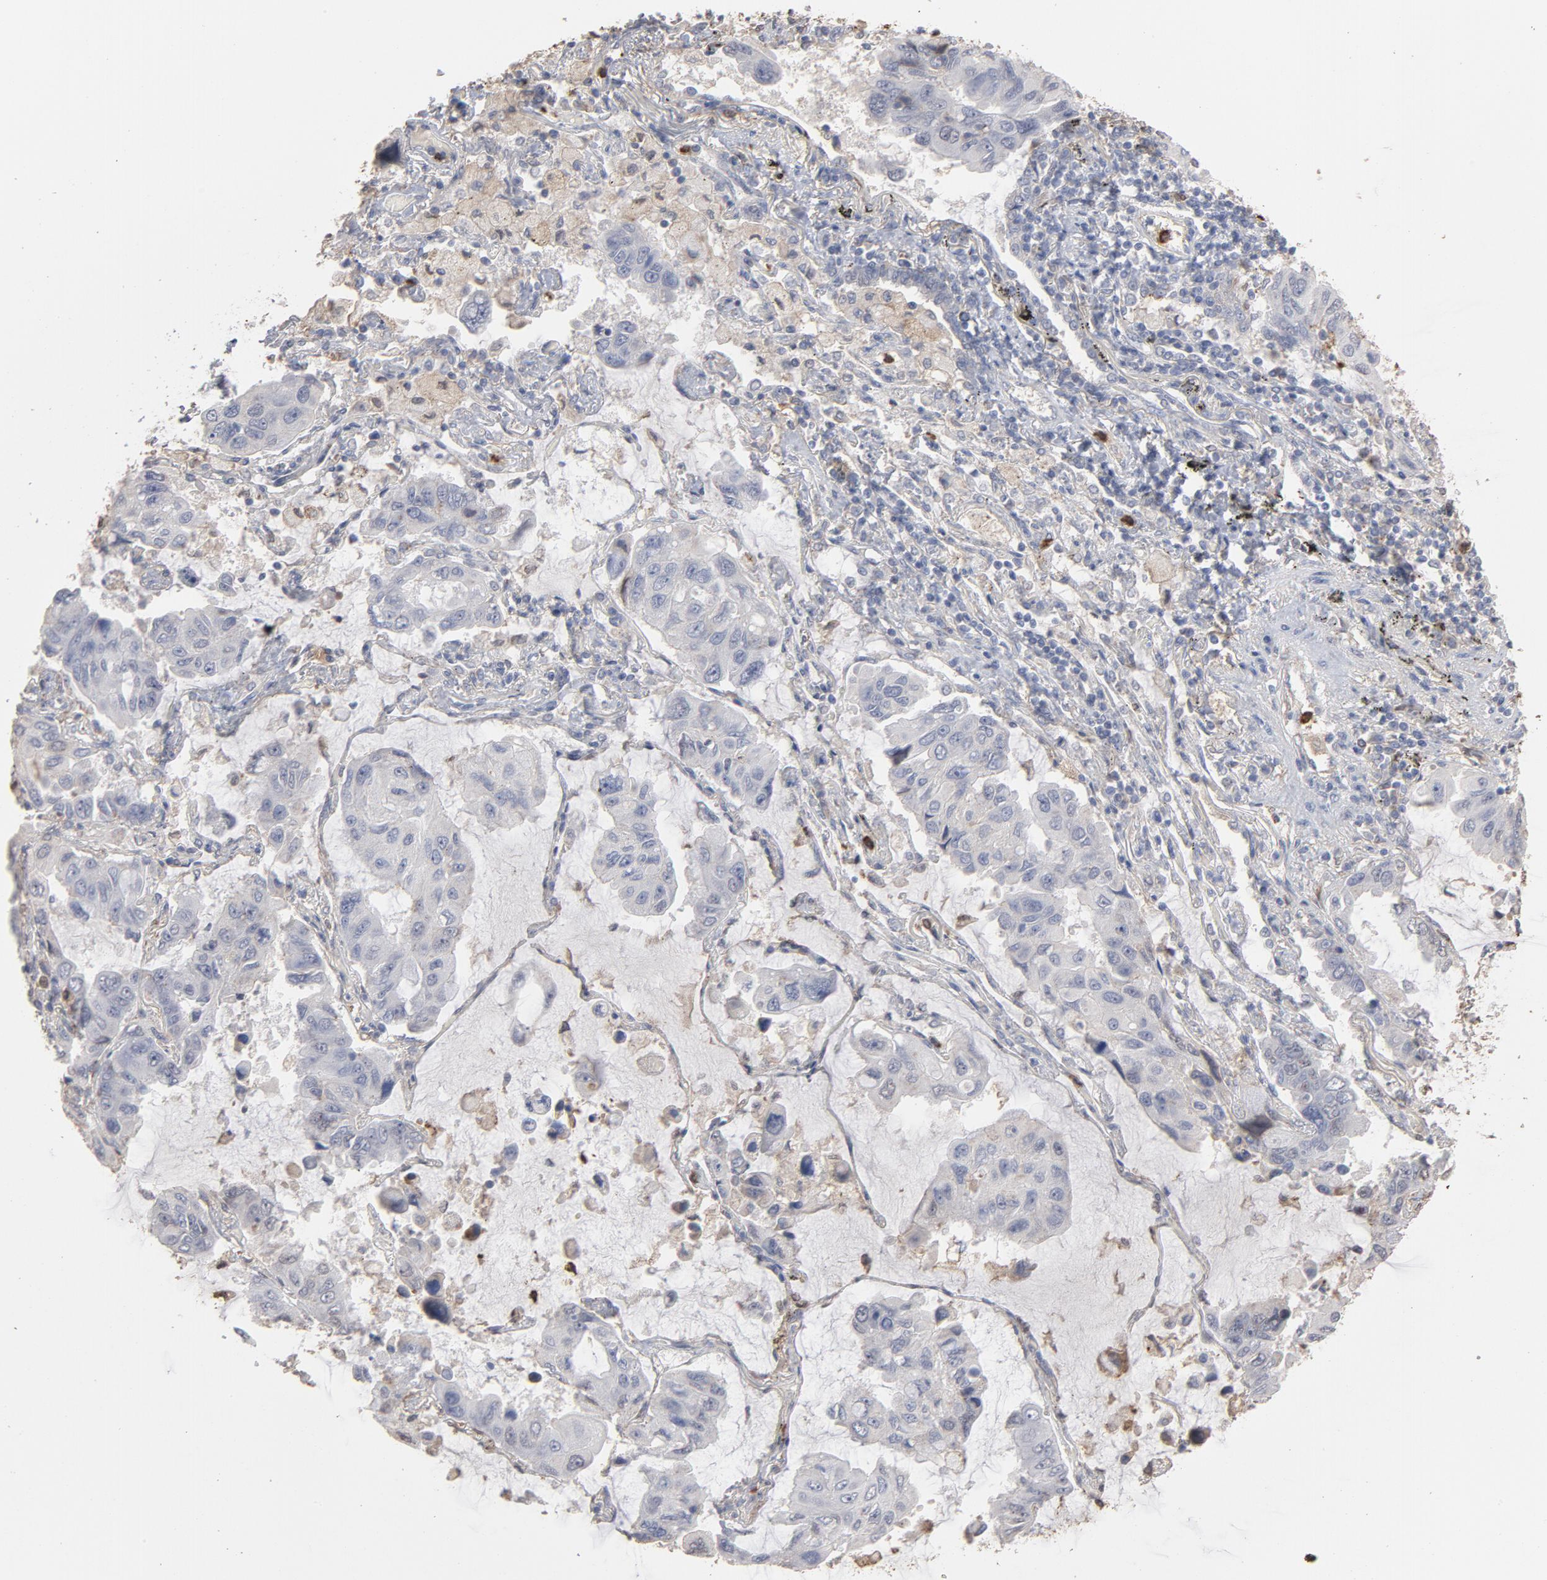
{"staining": {"intensity": "weak", "quantity": "<25%", "location": "cytoplasmic/membranous,nuclear"}, "tissue": "lung cancer", "cell_type": "Tumor cells", "image_type": "cancer", "snomed": [{"axis": "morphology", "description": "Adenocarcinoma, NOS"}, {"axis": "topography", "description": "Lung"}], "caption": "Immunohistochemical staining of lung adenocarcinoma exhibits no significant staining in tumor cells.", "gene": "PNMA1", "patient": {"sex": "male", "age": 64}}